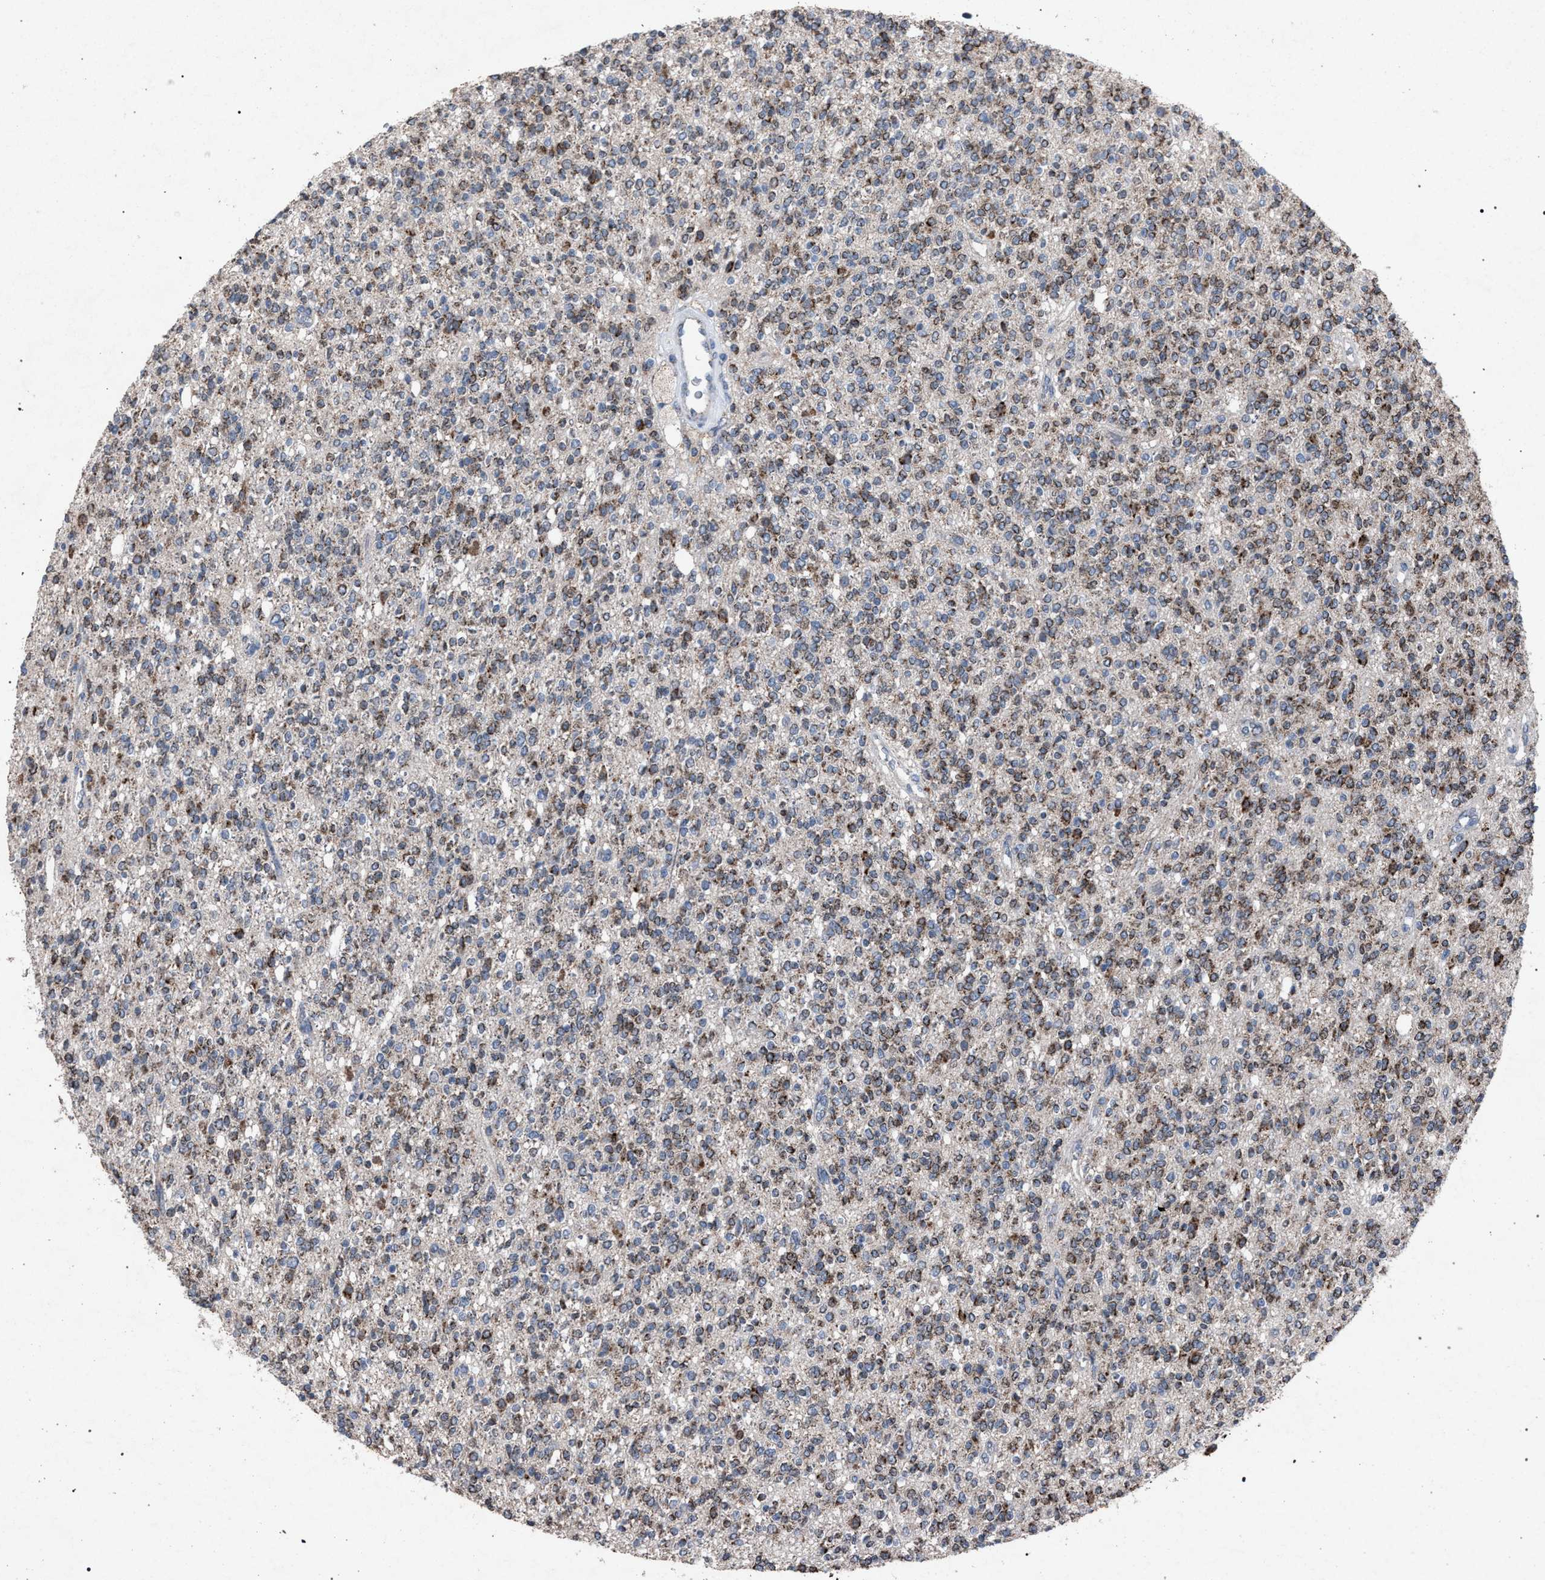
{"staining": {"intensity": "moderate", "quantity": ">75%", "location": "cytoplasmic/membranous"}, "tissue": "glioma", "cell_type": "Tumor cells", "image_type": "cancer", "snomed": [{"axis": "morphology", "description": "Glioma, malignant, High grade"}, {"axis": "topography", "description": "Brain"}], "caption": "Glioma stained with IHC demonstrates moderate cytoplasmic/membranous positivity in about >75% of tumor cells.", "gene": "HSD17B4", "patient": {"sex": "male", "age": 34}}